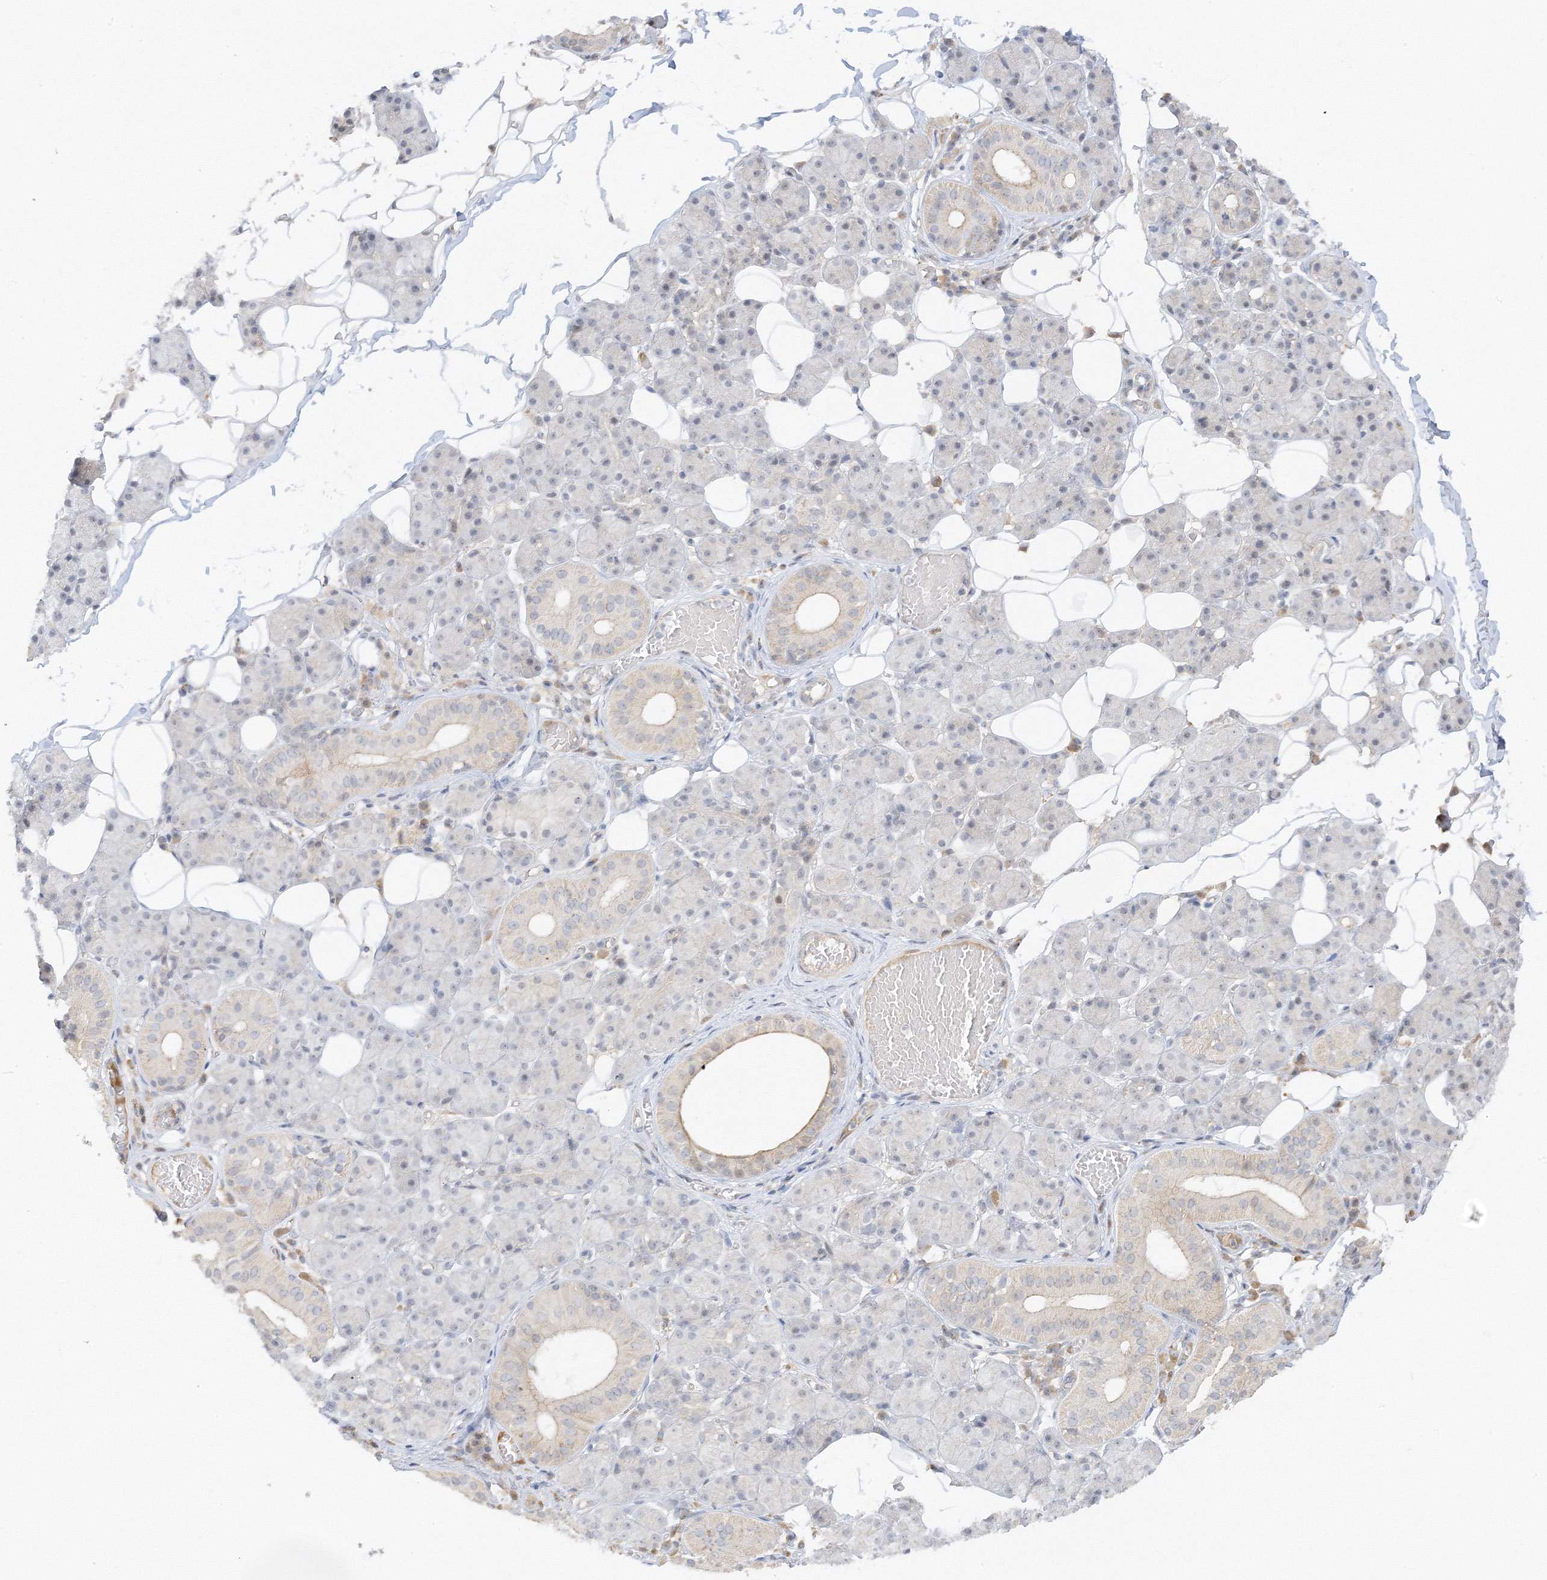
{"staining": {"intensity": "moderate", "quantity": "<25%", "location": "cytoplasmic/membranous"}, "tissue": "salivary gland", "cell_type": "Glandular cells", "image_type": "normal", "snomed": [{"axis": "morphology", "description": "Normal tissue, NOS"}, {"axis": "topography", "description": "Salivary gland"}], "caption": "Immunohistochemistry (DAB (3,3'-diaminobenzidine)) staining of benign salivary gland displays moderate cytoplasmic/membranous protein positivity in about <25% of glandular cells.", "gene": "ETAA1", "patient": {"sex": "female", "age": 33}}